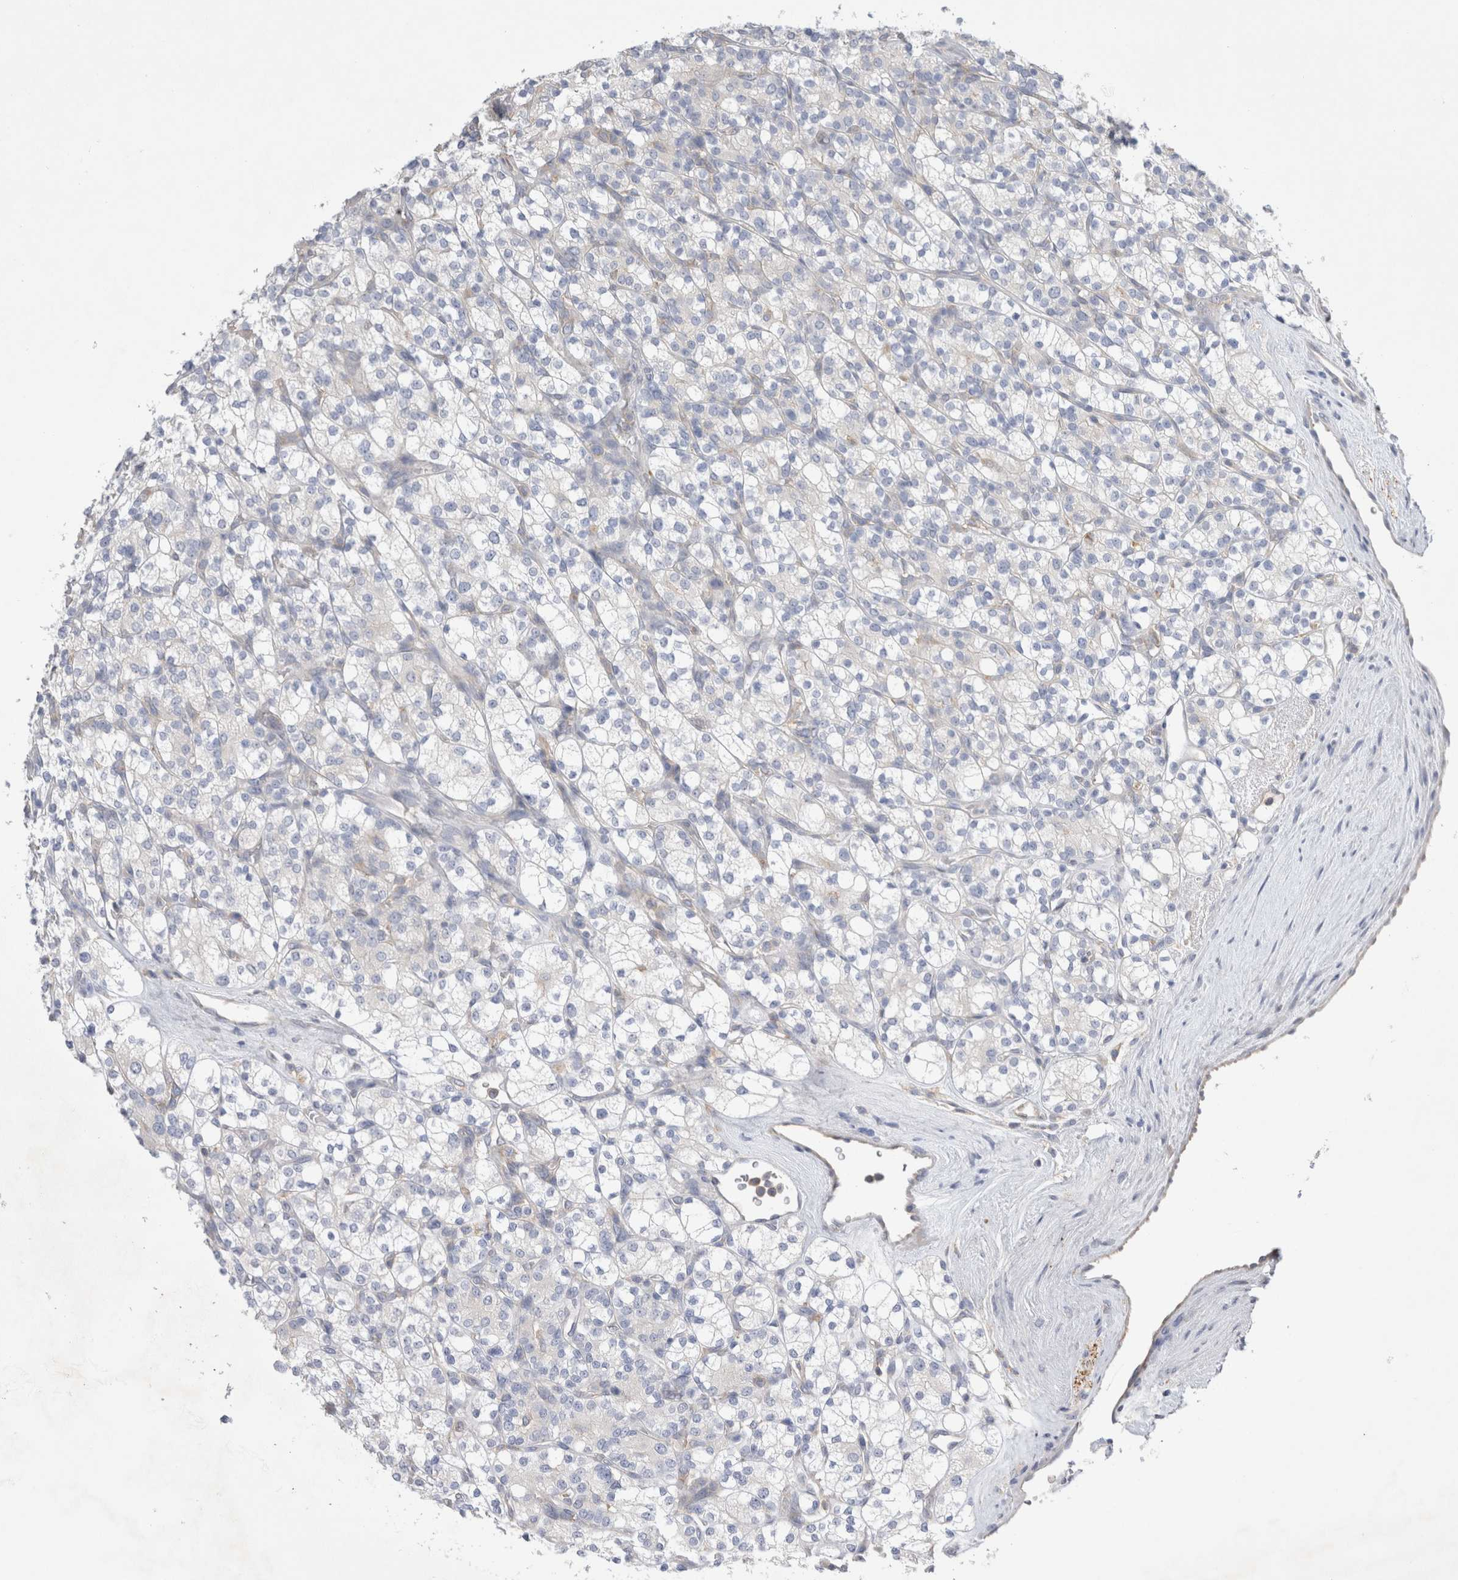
{"staining": {"intensity": "negative", "quantity": "none", "location": "none"}, "tissue": "renal cancer", "cell_type": "Tumor cells", "image_type": "cancer", "snomed": [{"axis": "morphology", "description": "Adenocarcinoma, NOS"}, {"axis": "topography", "description": "Kidney"}], "caption": "Renal cancer (adenocarcinoma) was stained to show a protein in brown. There is no significant positivity in tumor cells.", "gene": "ZNF23", "patient": {"sex": "male", "age": 77}}